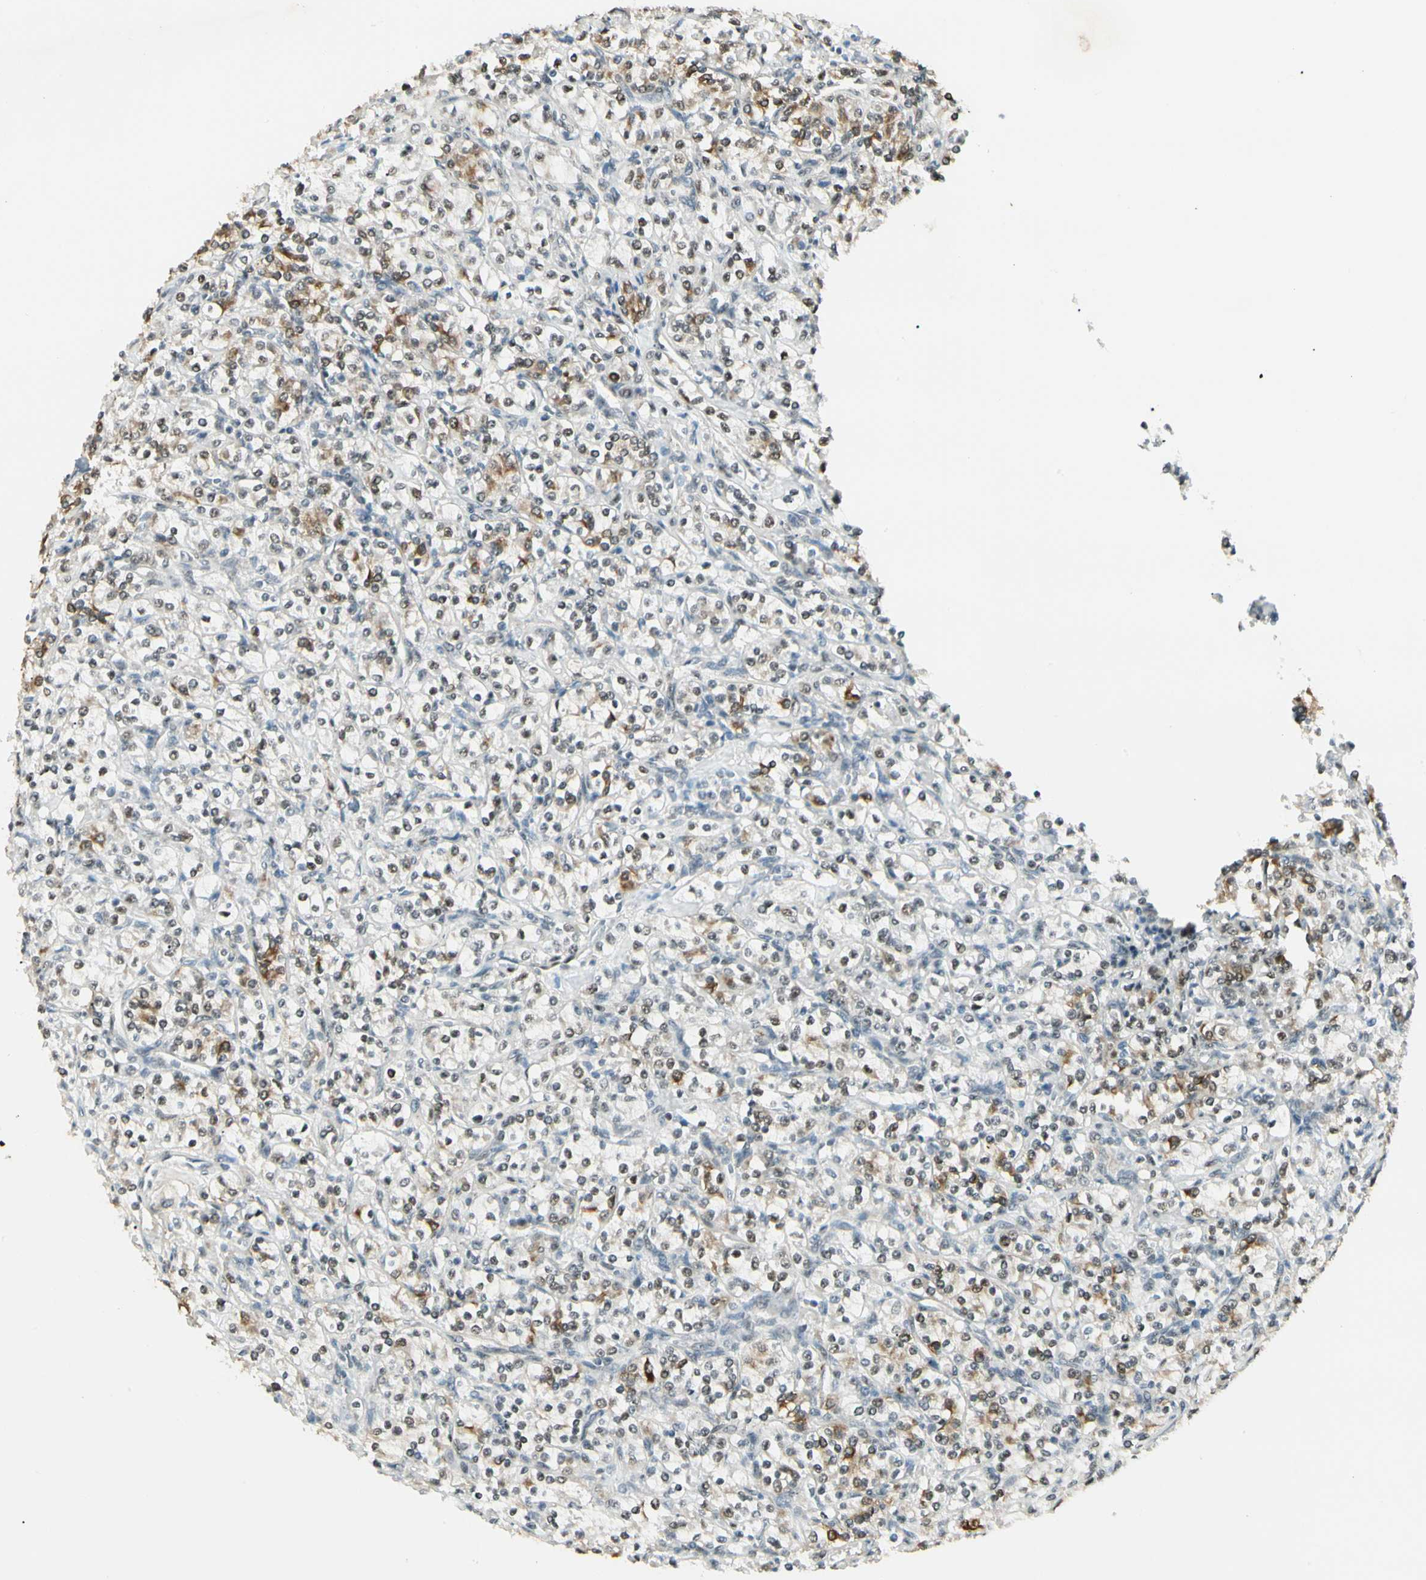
{"staining": {"intensity": "strong", "quantity": "25%-75%", "location": "cytoplasmic/membranous,nuclear"}, "tissue": "renal cancer", "cell_type": "Tumor cells", "image_type": "cancer", "snomed": [{"axis": "morphology", "description": "Adenocarcinoma, NOS"}, {"axis": "topography", "description": "Kidney"}], "caption": "Human adenocarcinoma (renal) stained with a brown dye exhibits strong cytoplasmic/membranous and nuclear positive positivity in approximately 25%-75% of tumor cells.", "gene": "ATXN1", "patient": {"sex": "male", "age": 77}}